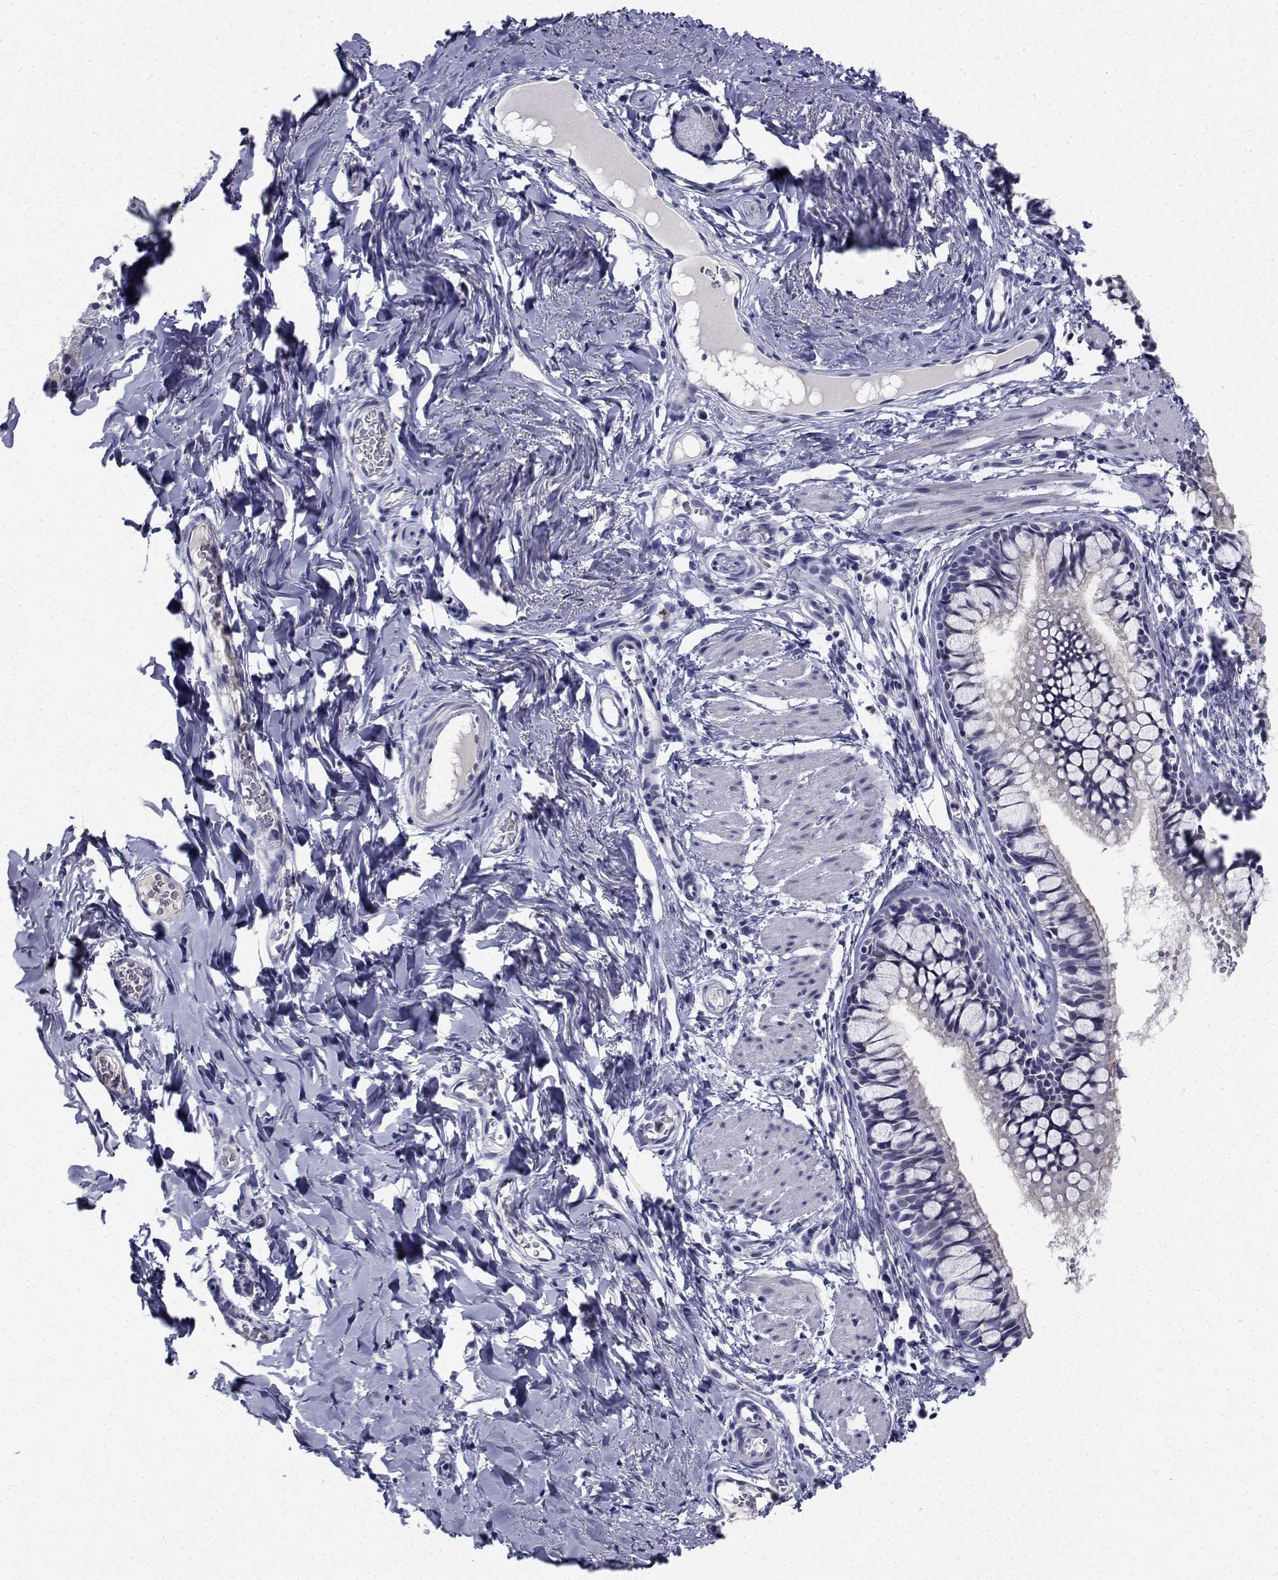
{"staining": {"intensity": "negative", "quantity": "none", "location": "none"}, "tissue": "bronchus", "cell_type": "Respiratory epithelial cells", "image_type": "normal", "snomed": [{"axis": "morphology", "description": "Normal tissue, NOS"}, {"axis": "topography", "description": "Bronchus"}], "caption": "Immunohistochemical staining of normal bronchus displays no significant staining in respiratory epithelial cells.", "gene": "PLXNA4", "patient": {"sex": "male", "age": 1}}